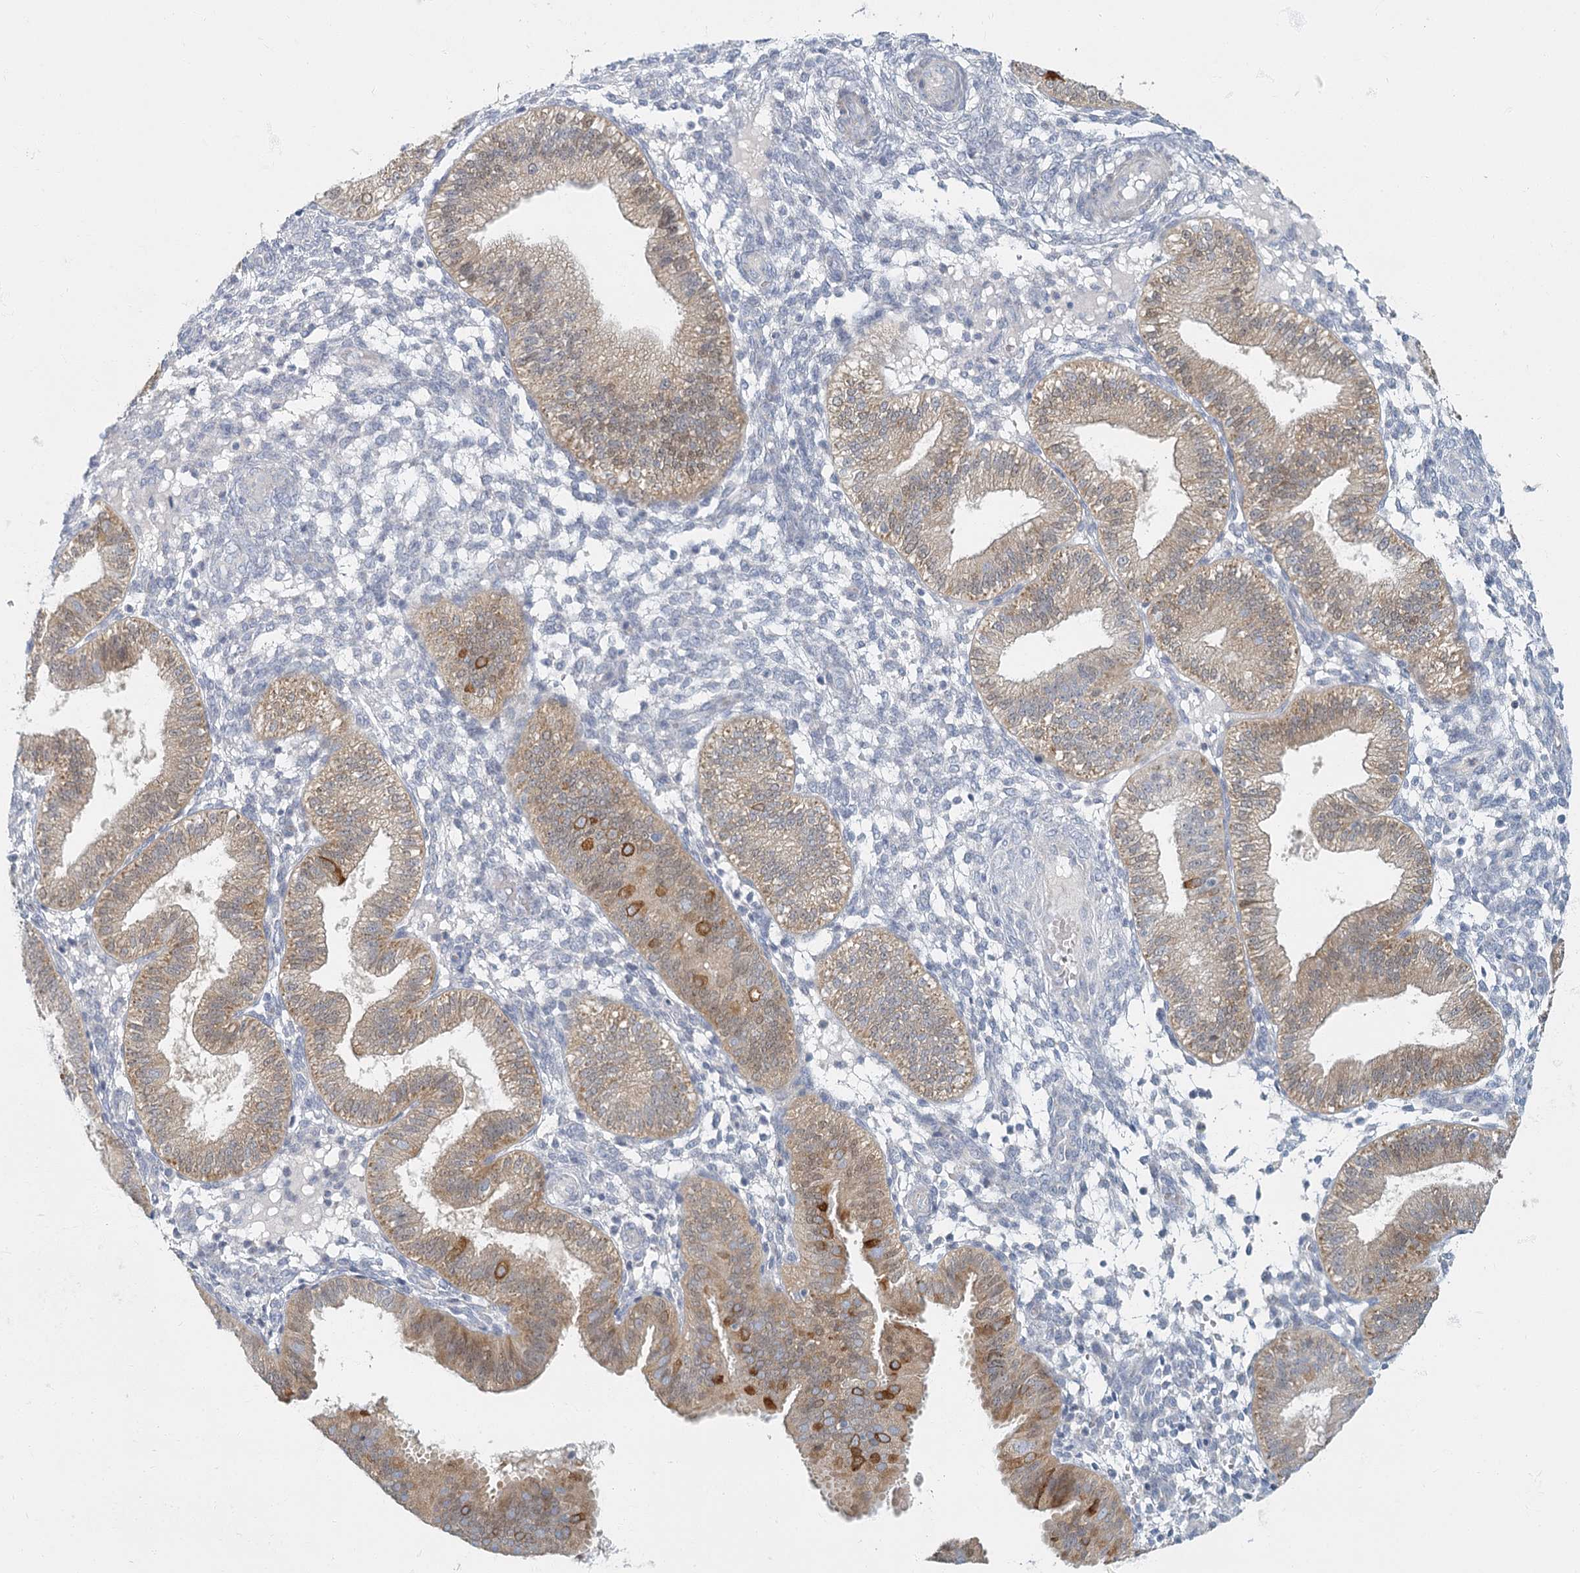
{"staining": {"intensity": "negative", "quantity": "none", "location": "none"}, "tissue": "endometrium", "cell_type": "Cells in endometrial stroma", "image_type": "normal", "snomed": [{"axis": "morphology", "description": "Normal tissue, NOS"}, {"axis": "topography", "description": "Endometrium"}], "caption": "There is no significant positivity in cells in endometrial stroma of endometrium. (Brightfield microscopy of DAB (3,3'-diaminobenzidine) immunohistochemistry at high magnification).", "gene": "FAM110C", "patient": {"sex": "female", "age": 39}}